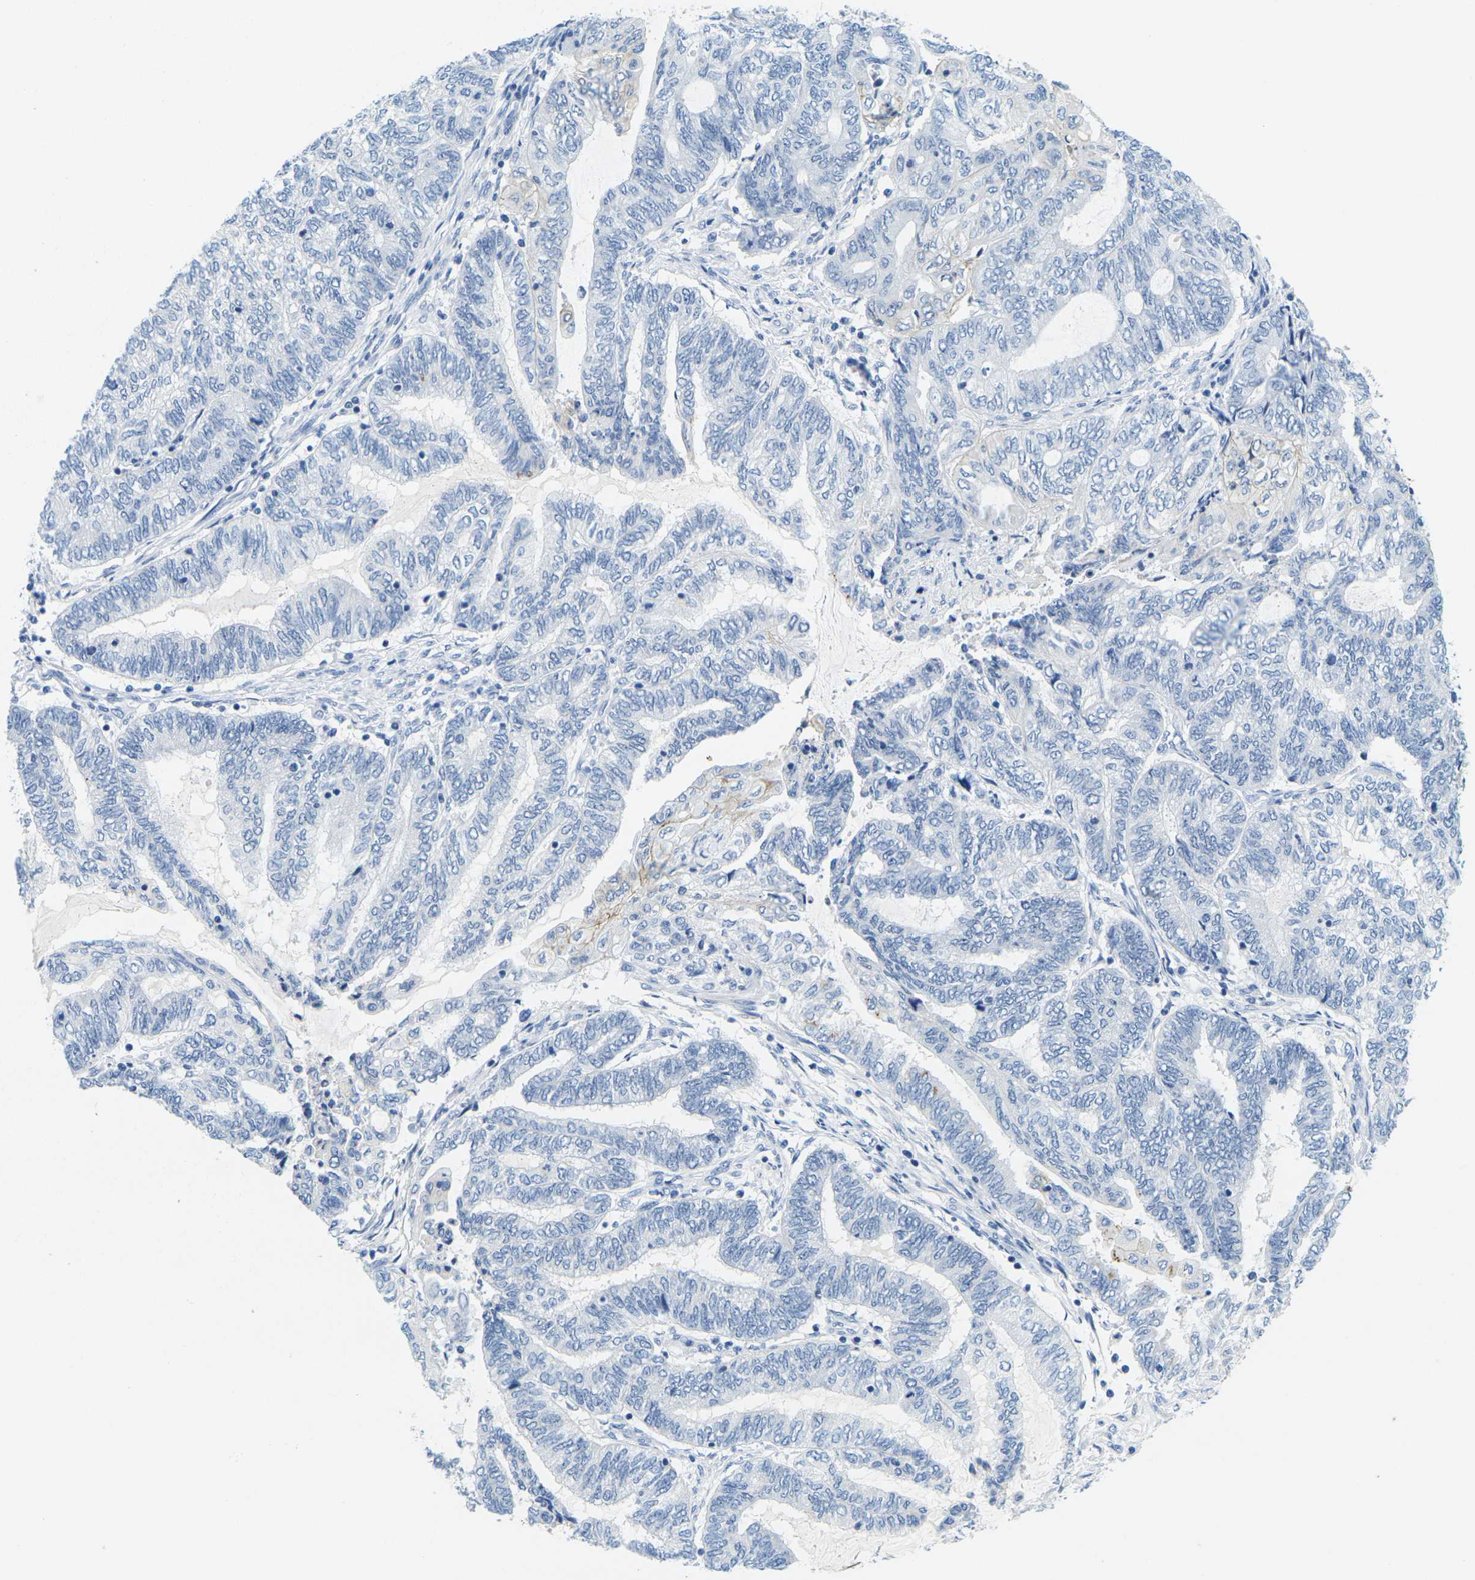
{"staining": {"intensity": "negative", "quantity": "none", "location": "none"}, "tissue": "endometrial cancer", "cell_type": "Tumor cells", "image_type": "cancer", "snomed": [{"axis": "morphology", "description": "Adenocarcinoma, NOS"}, {"axis": "topography", "description": "Uterus"}, {"axis": "topography", "description": "Endometrium"}], "caption": "Immunohistochemistry photomicrograph of neoplastic tissue: human adenocarcinoma (endometrial) stained with DAB reveals no significant protein staining in tumor cells.", "gene": "FAM3D", "patient": {"sex": "female", "age": 70}}